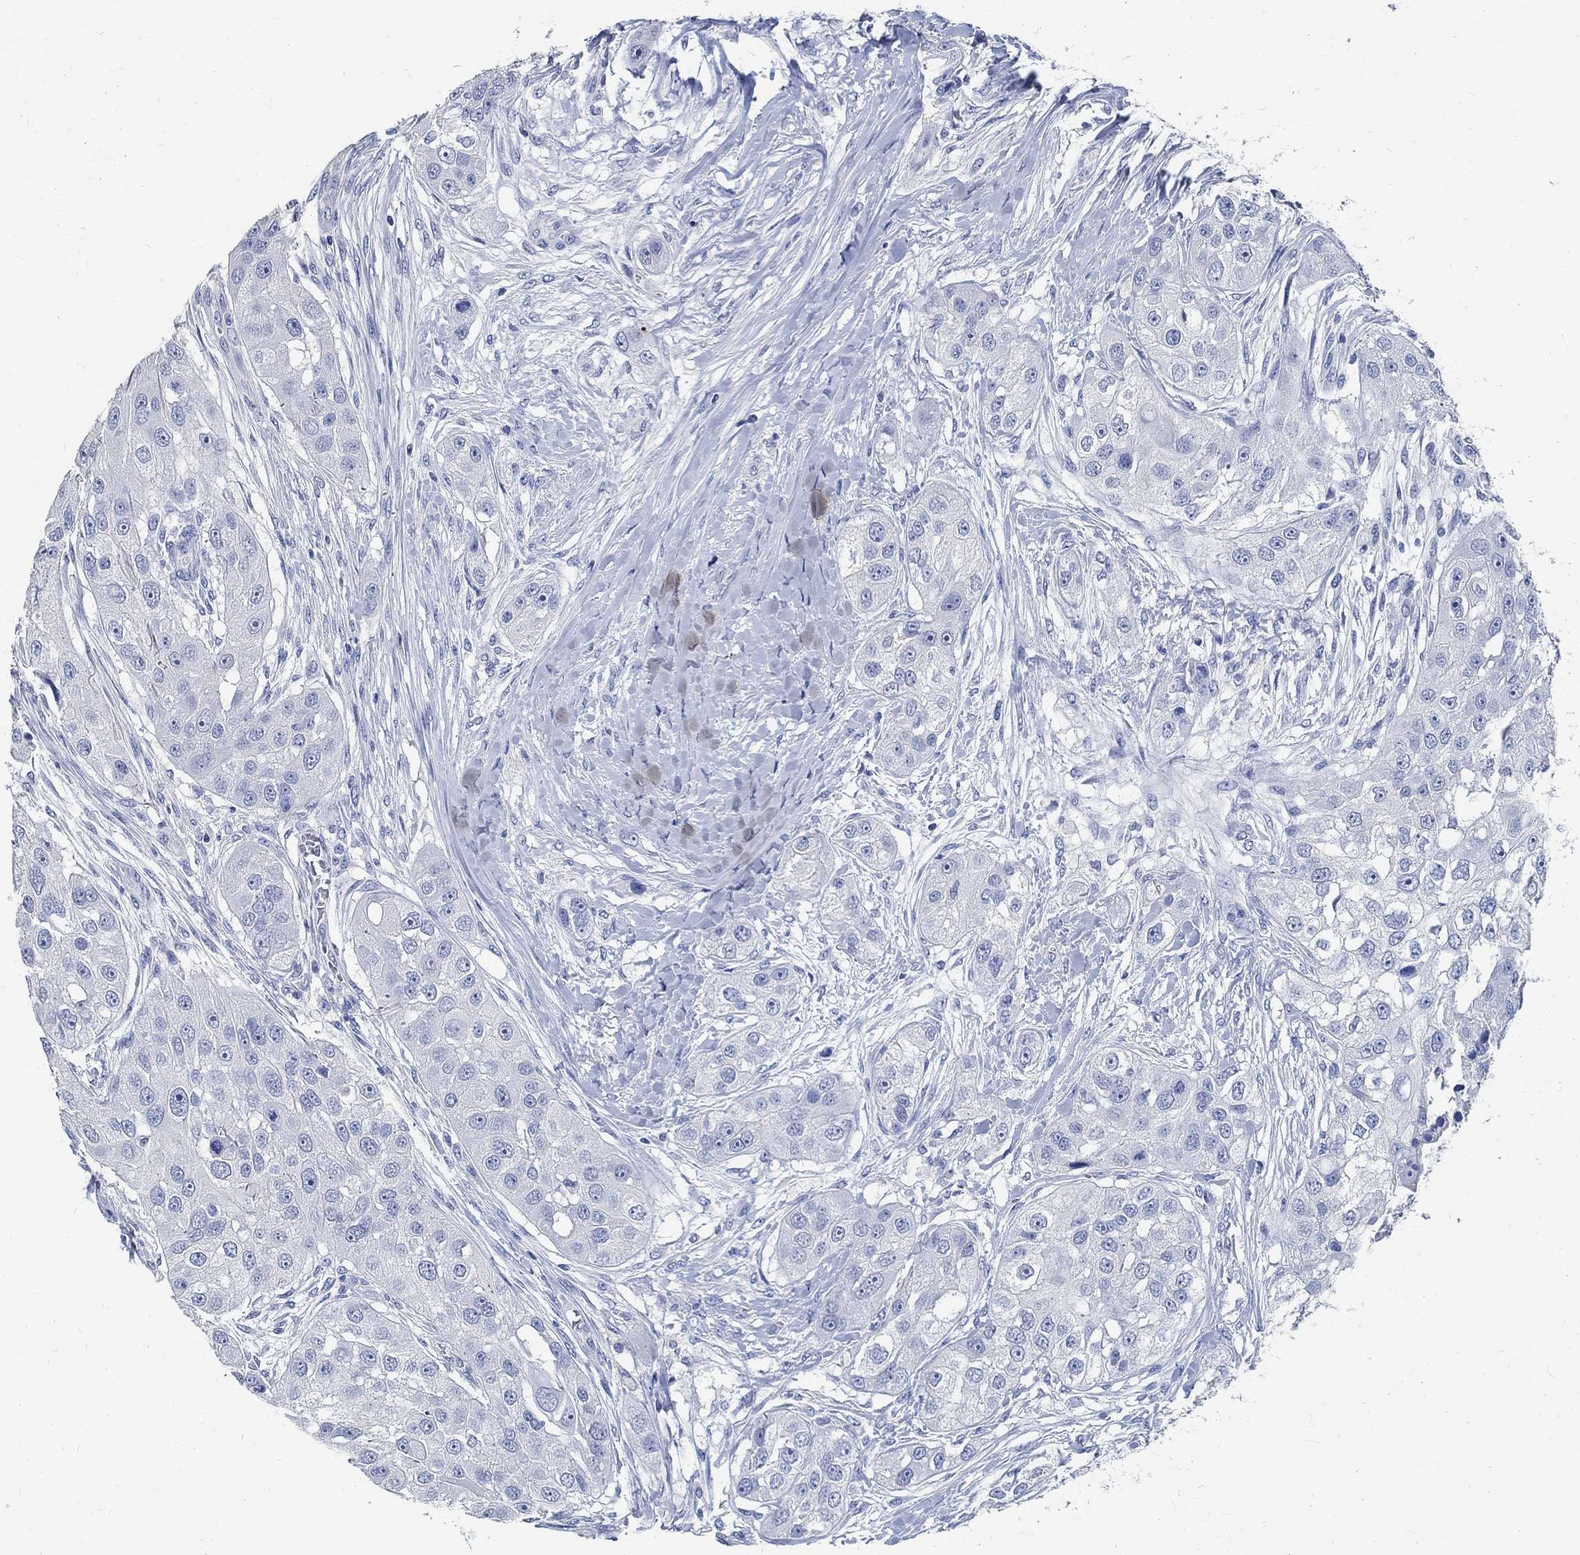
{"staining": {"intensity": "negative", "quantity": "none", "location": "none"}, "tissue": "head and neck cancer", "cell_type": "Tumor cells", "image_type": "cancer", "snomed": [{"axis": "morphology", "description": "Normal tissue, NOS"}, {"axis": "morphology", "description": "Squamous cell carcinoma, NOS"}, {"axis": "topography", "description": "Skeletal muscle"}, {"axis": "topography", "description": "Head-Neck"}], "caption": "Tumor cells are negative for brown protein staining in squamous cell carcinoma (head and neck). The staining was performed using DAB to visualize the protein expression in brown, while the nuclei were stained in blue with hematoxylin (Magnification: 20x).", "gene": "PRX", "patient": {"sex": "male", "age": 51}}